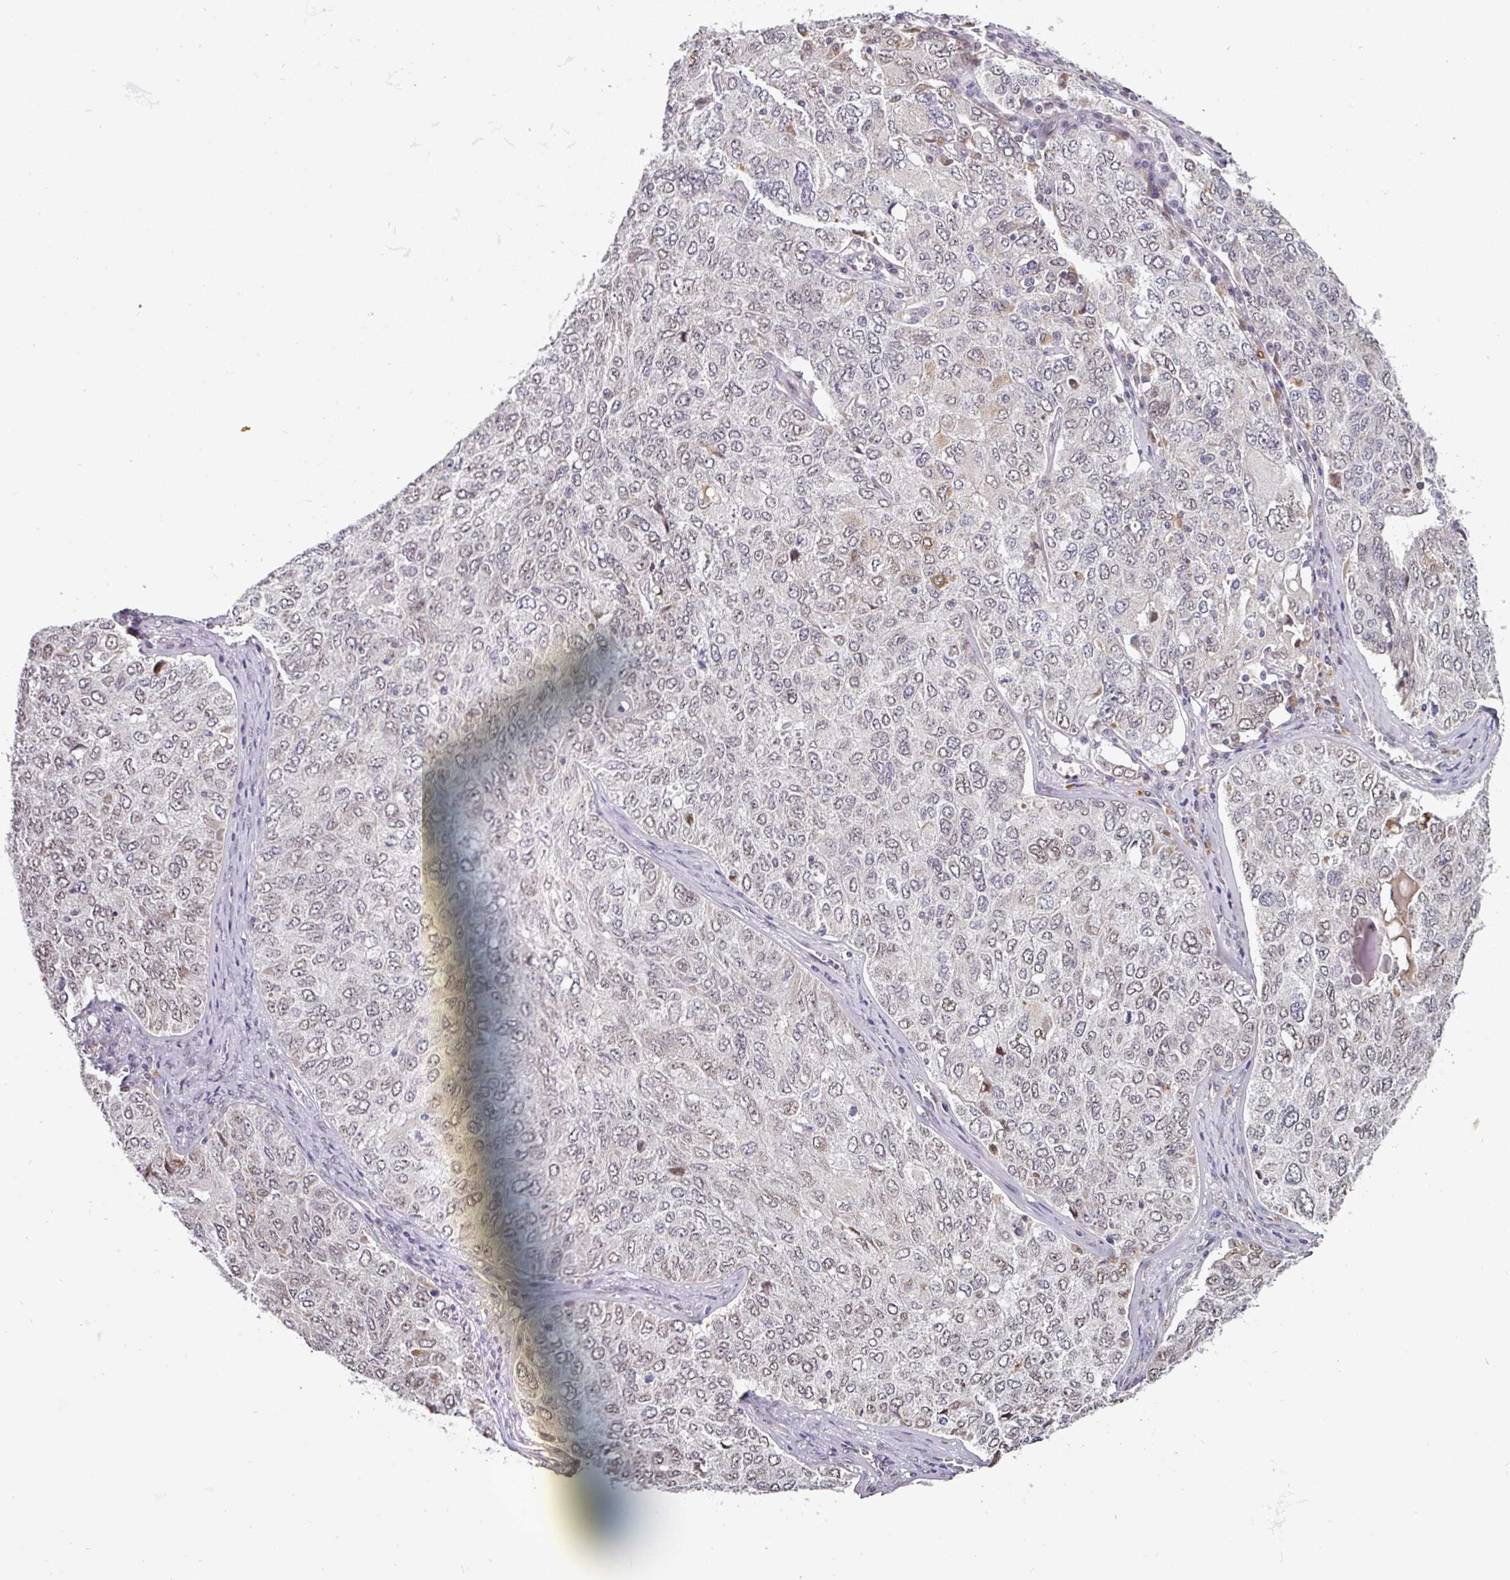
{"staining": {"intensity": "negative", "quantity": "none", "location": "none"}, "tissue": "ovarian cancer", "cell_type": "Tumor cells", "image_type": "cancer", "snomed": [{"axis": "morphology", "description": "Carcinoma, endometroid"}, {"axis": "topography", "description": "Ovary"}], "caption": "IHC micrograph of human ovarian cancer (endometroid carcinoma) stained for a protein (brown), which exhibits no positivity in tumor cells. (DAB (3,3'-diaminobenzidine) IHC with hematoxylin counter stain).", "gene": "SWSAP1", "patient": {"sex": "female", "age": 62}}